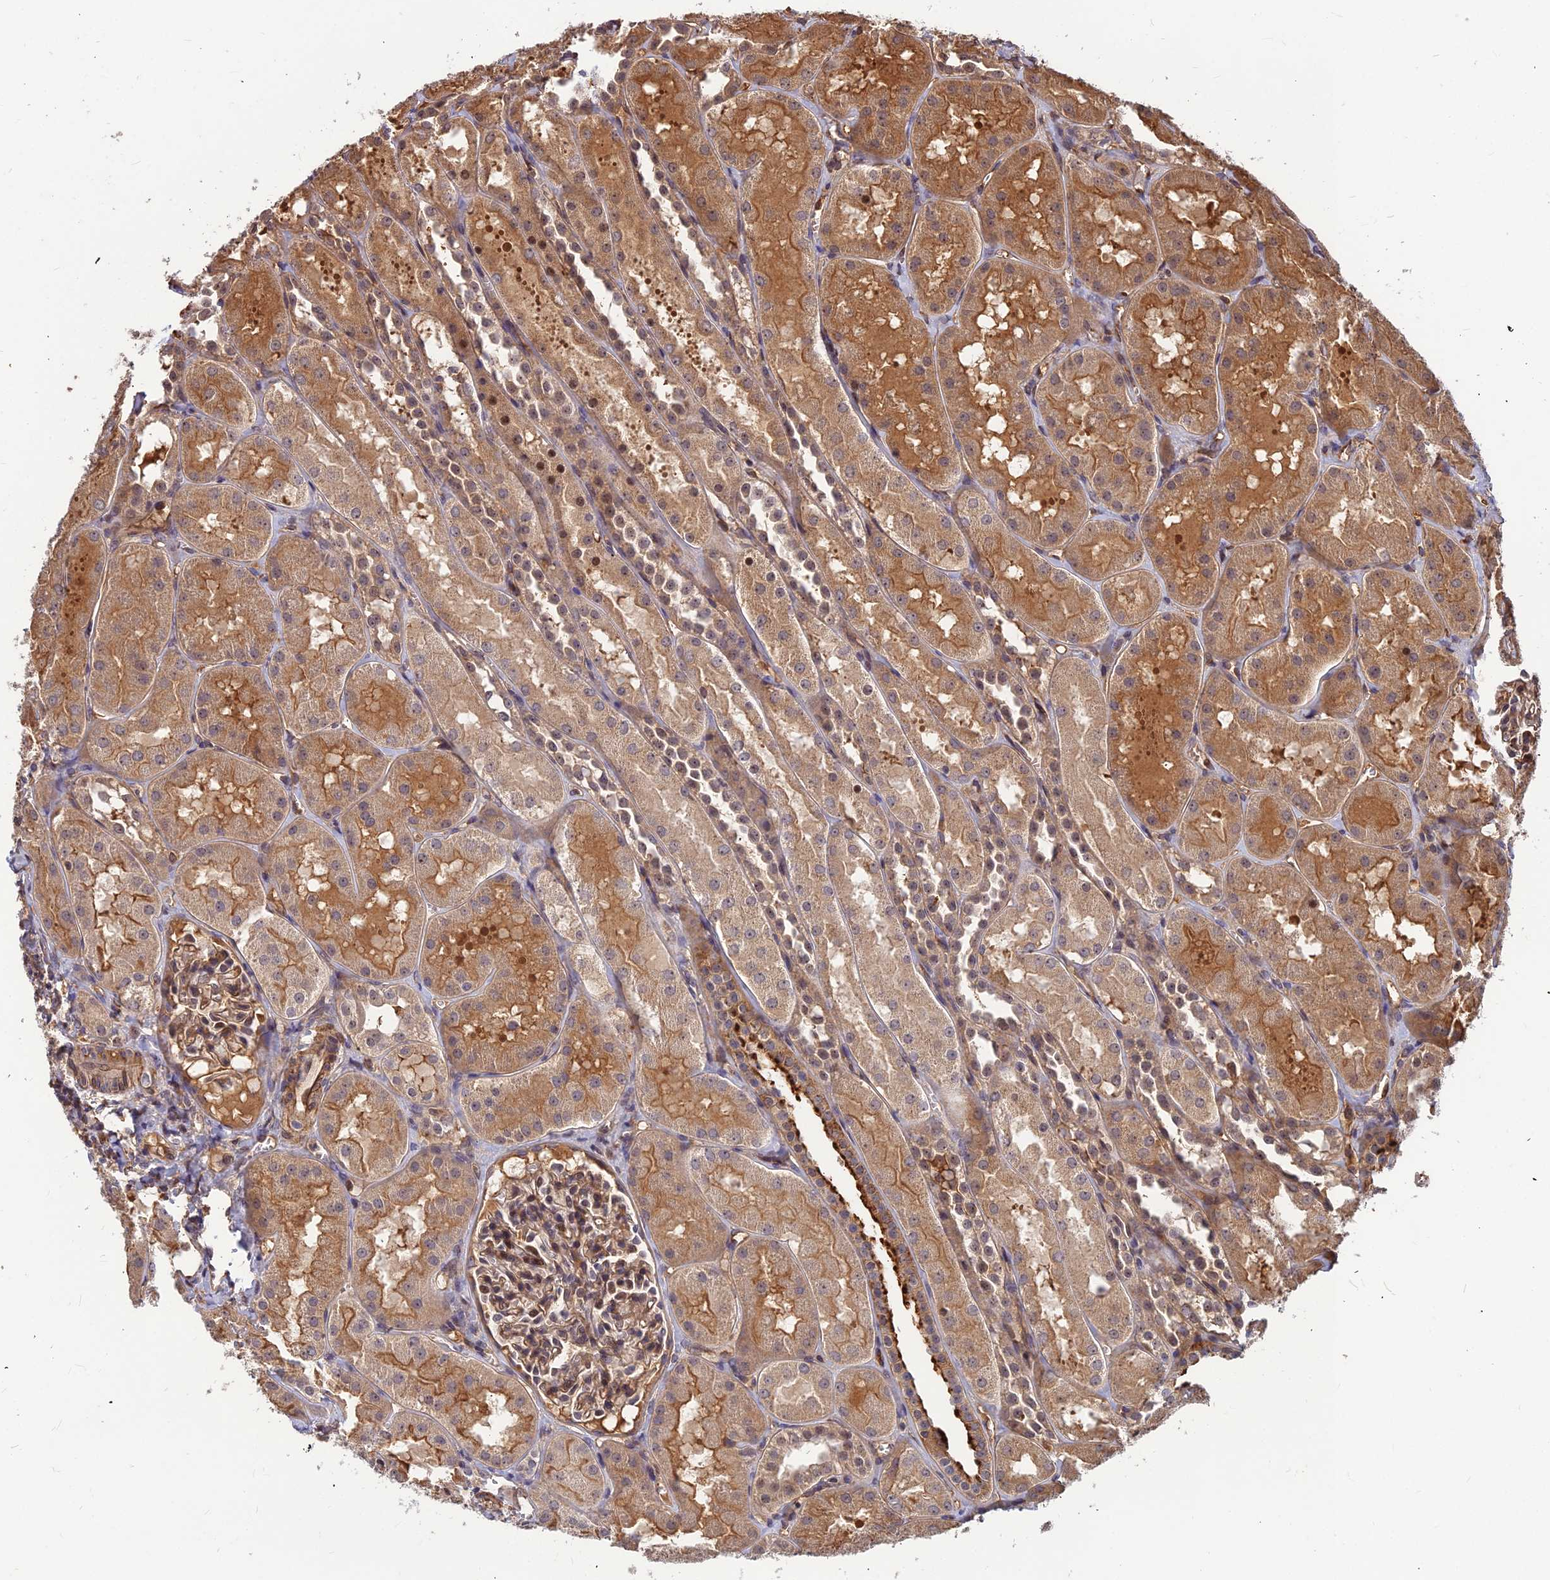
{"staining": {"intensity": "moderate", "quantity": ">75%", "location": "cytoplasmic/membranous,nuclear"}, "tissue": "kidney", "cell_type": "Cells in glomeruli", "image_type": "normal", "snomed": [{"axis": "morphology", "description": "Normal tissue, NOS"}, {"axis": "topography", "description": "Kidney"}, {"axis": "topography", "description": "Urinary bladder"}], "caption": "Unremarkable kidney demonstrates moderate cytoplasmic/membranous,nuclear positivity in approximately >75% of cells in glomeruli, visualized by immunohistochemistry.", "gene": "ZNF467", "patient": {"sex": "male", "age": 16}}